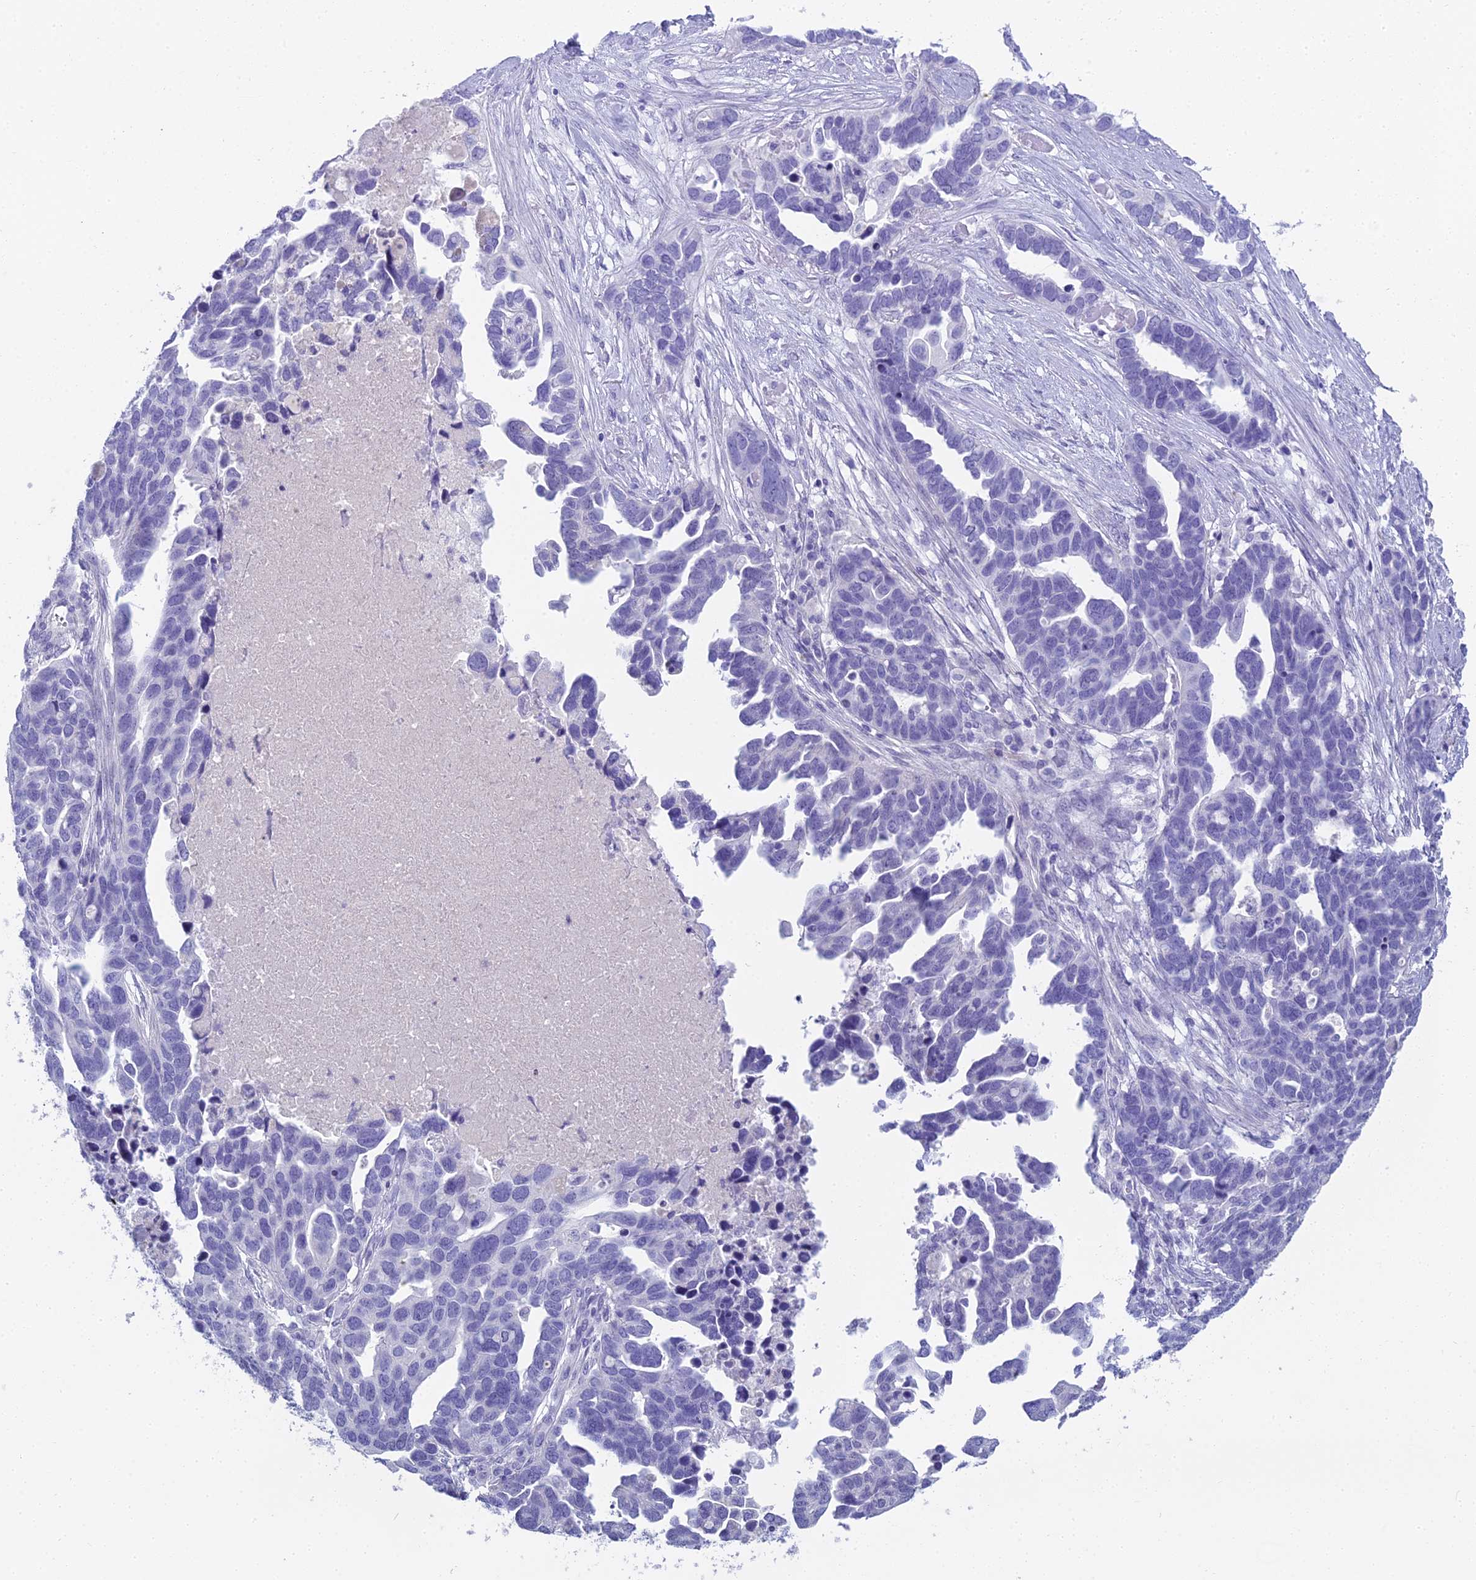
{"staining": {"intensity": "negative", "quantity": "none", "location": "none"}, "tissue": "ovarian cancer", "cell_type": "Tumor cells", "image_type": "cancer", "snomed": [{"axis": "morphology", "description": "Cystadenocarcinoma, serous, NOS"}, {"axis": "topography", "description": "Ovary"}], "caption": "Immunohistochemistry histopathology image of neoplastic tissue: ovarian serous cystadenocarcinoma stained with DAB (3,3'-diaminobenzidine) demonstrates no significant protein positivity in tumor cells.", "gene": "UNC80", "patient": {"sex": "female", "age": 54}}